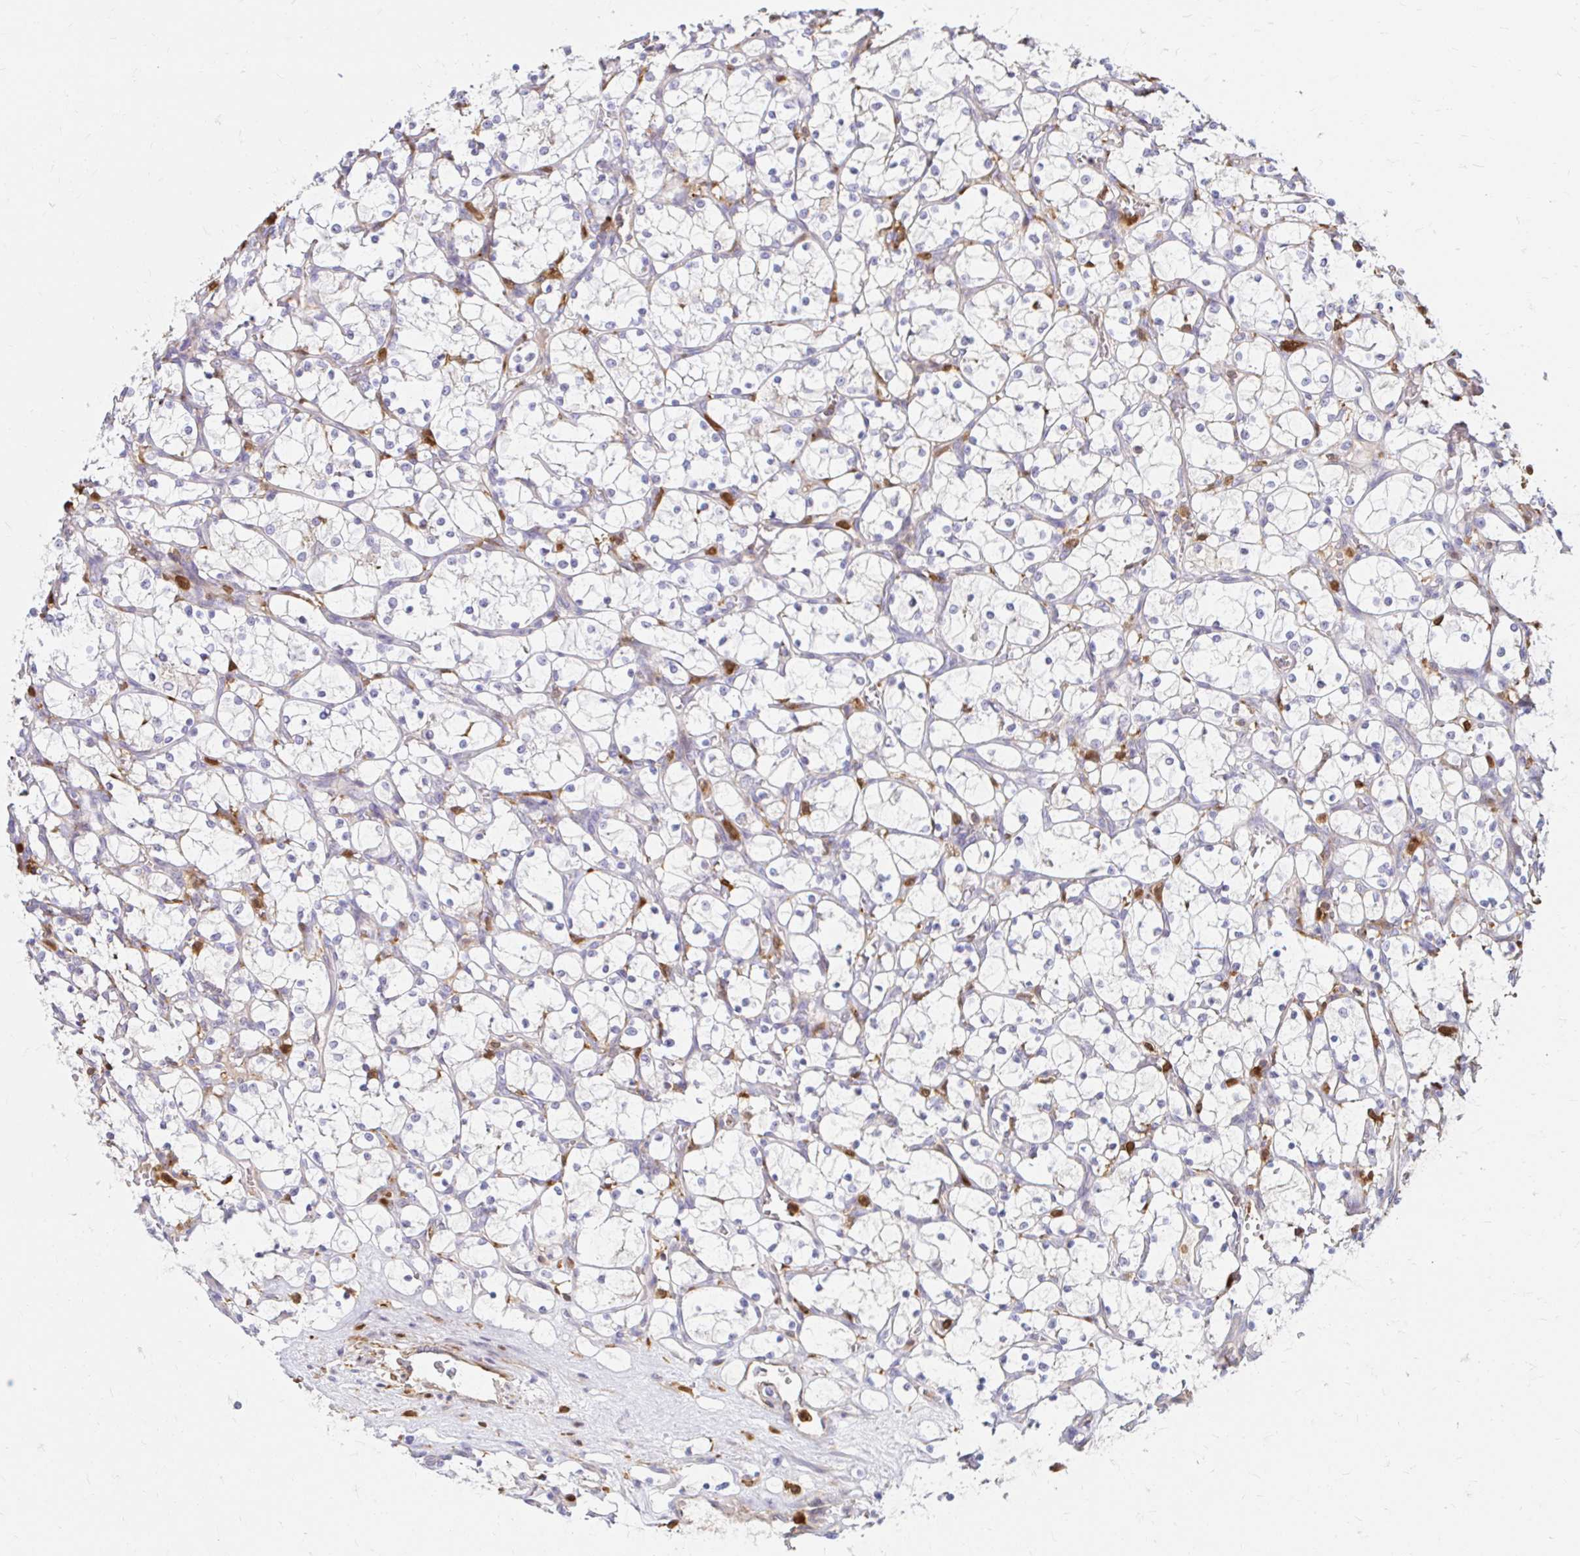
{"staining": {"intensity": "negative", "quantity": "none", "location": "none"}, "tissue": "renal cancer", "cell_type": "Tumor cells", "image_type": "cancer", "snomed": [{"axis": "morphology", "description": "Adenocarcinoma, NOS"}, {"axis": "topography", "description": "Kidney"}], "caption": "Micrograph shows no significant protein positivity in tumor cells of renal cancer (adenocarcinoma).", "gene": "PYCARD", "patient": {"sex": "female", "age": 69}}